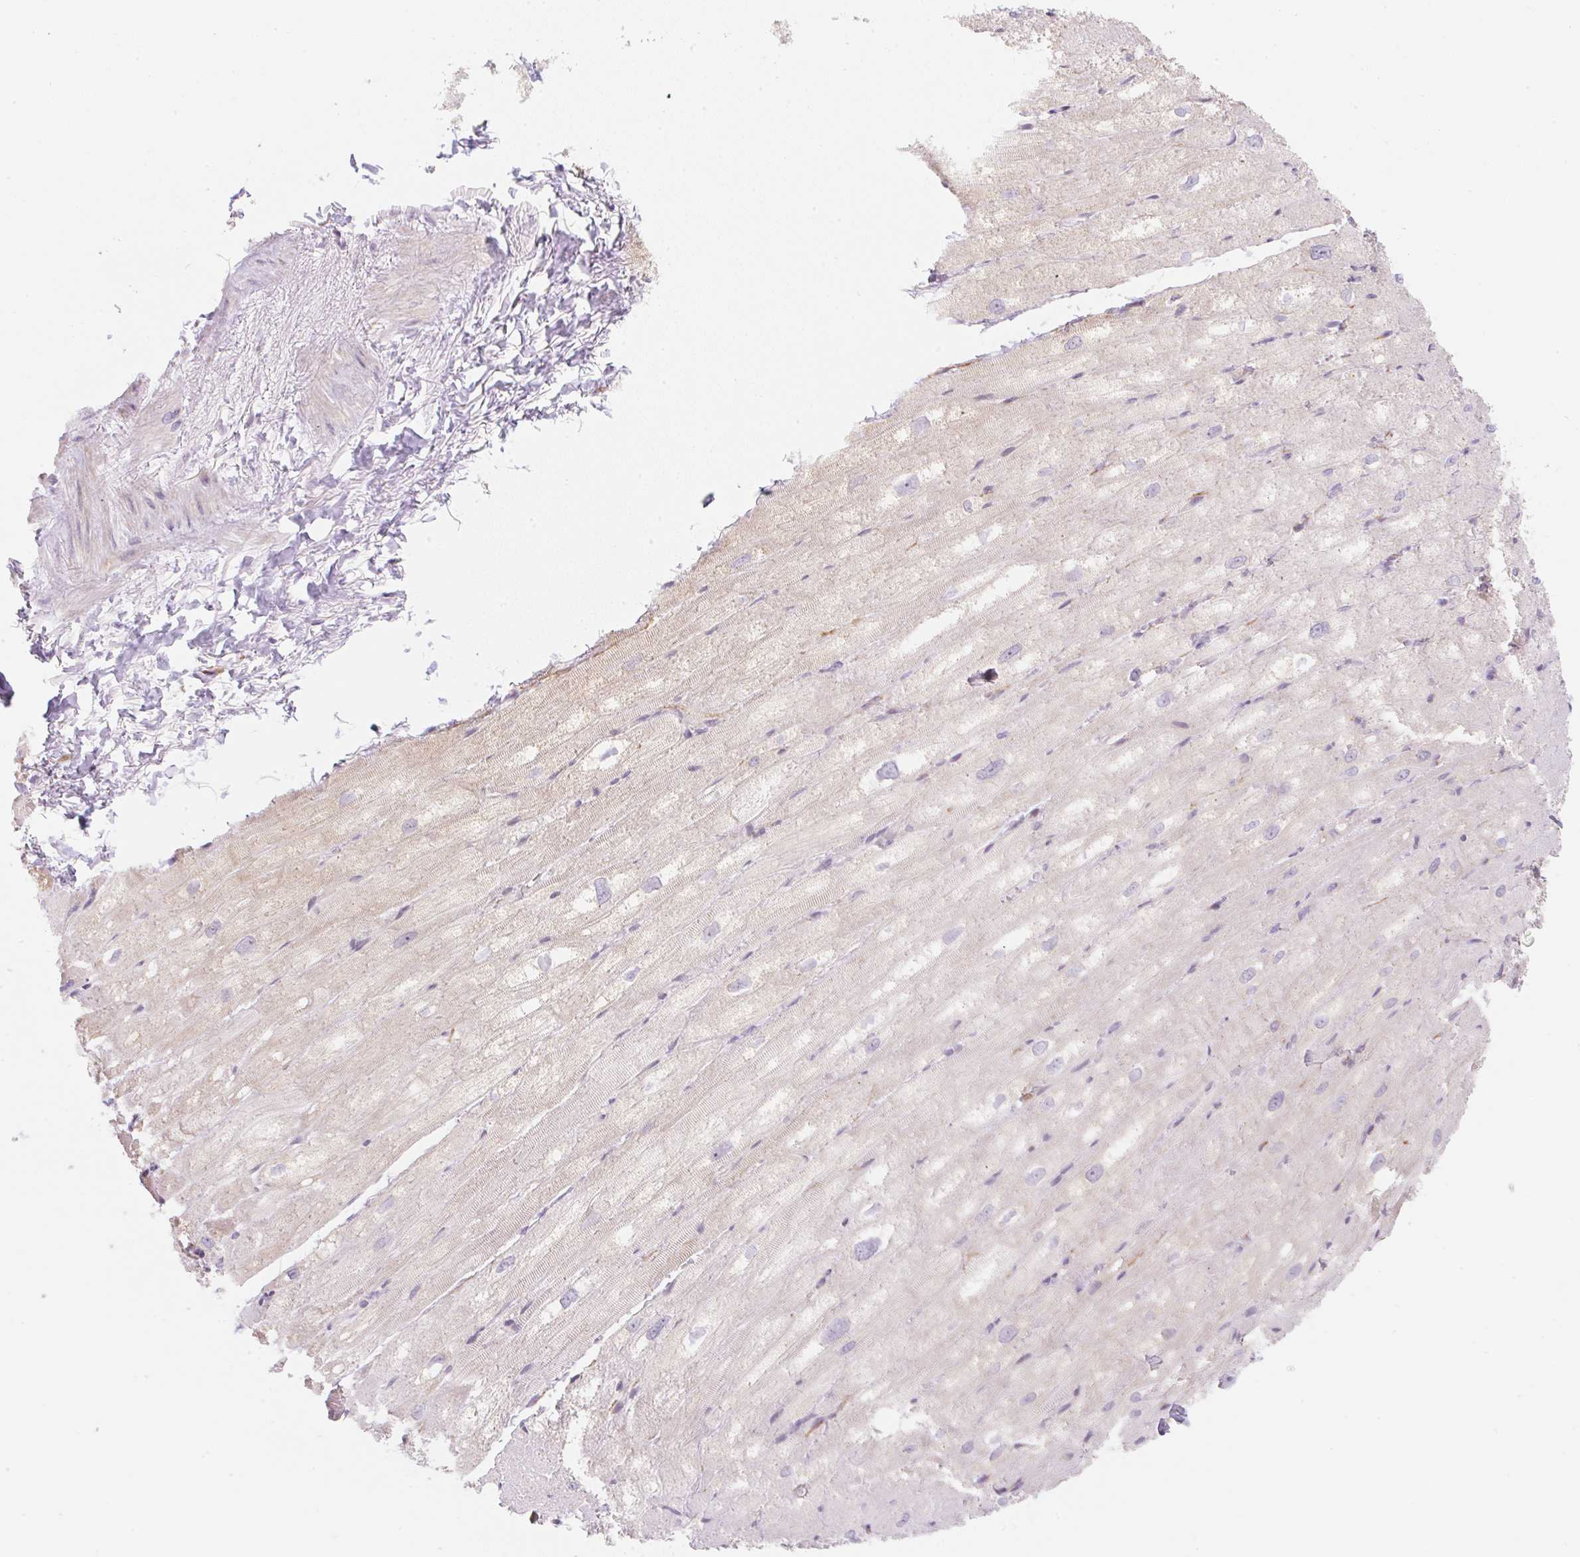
{"staining": {"intensity": "weak", "quantity": "<25%", "location": "cytoplasmic/membranous"}, "tissue": "heart muscle", "cell_type": "Cardiomyocytes", "image_type": "normal", "snomed": [{"axis": "morphology", "description": "Normal tissue, NOS"}, {"axis": "topography", "description": "Heart"}], "caption": "Photomicrograph shows no protein positivity in cardiomyocytes of normal heart muscle. The staining was performed using DAB (3,3'-diaminobenzidine) to visualize the protein expression in brown, while the nuclei were stained in blue with hematoxylin (Magnification: 20x).", "gene": "CASKIN1", "patient": {"sex": "male", "age": 62}}